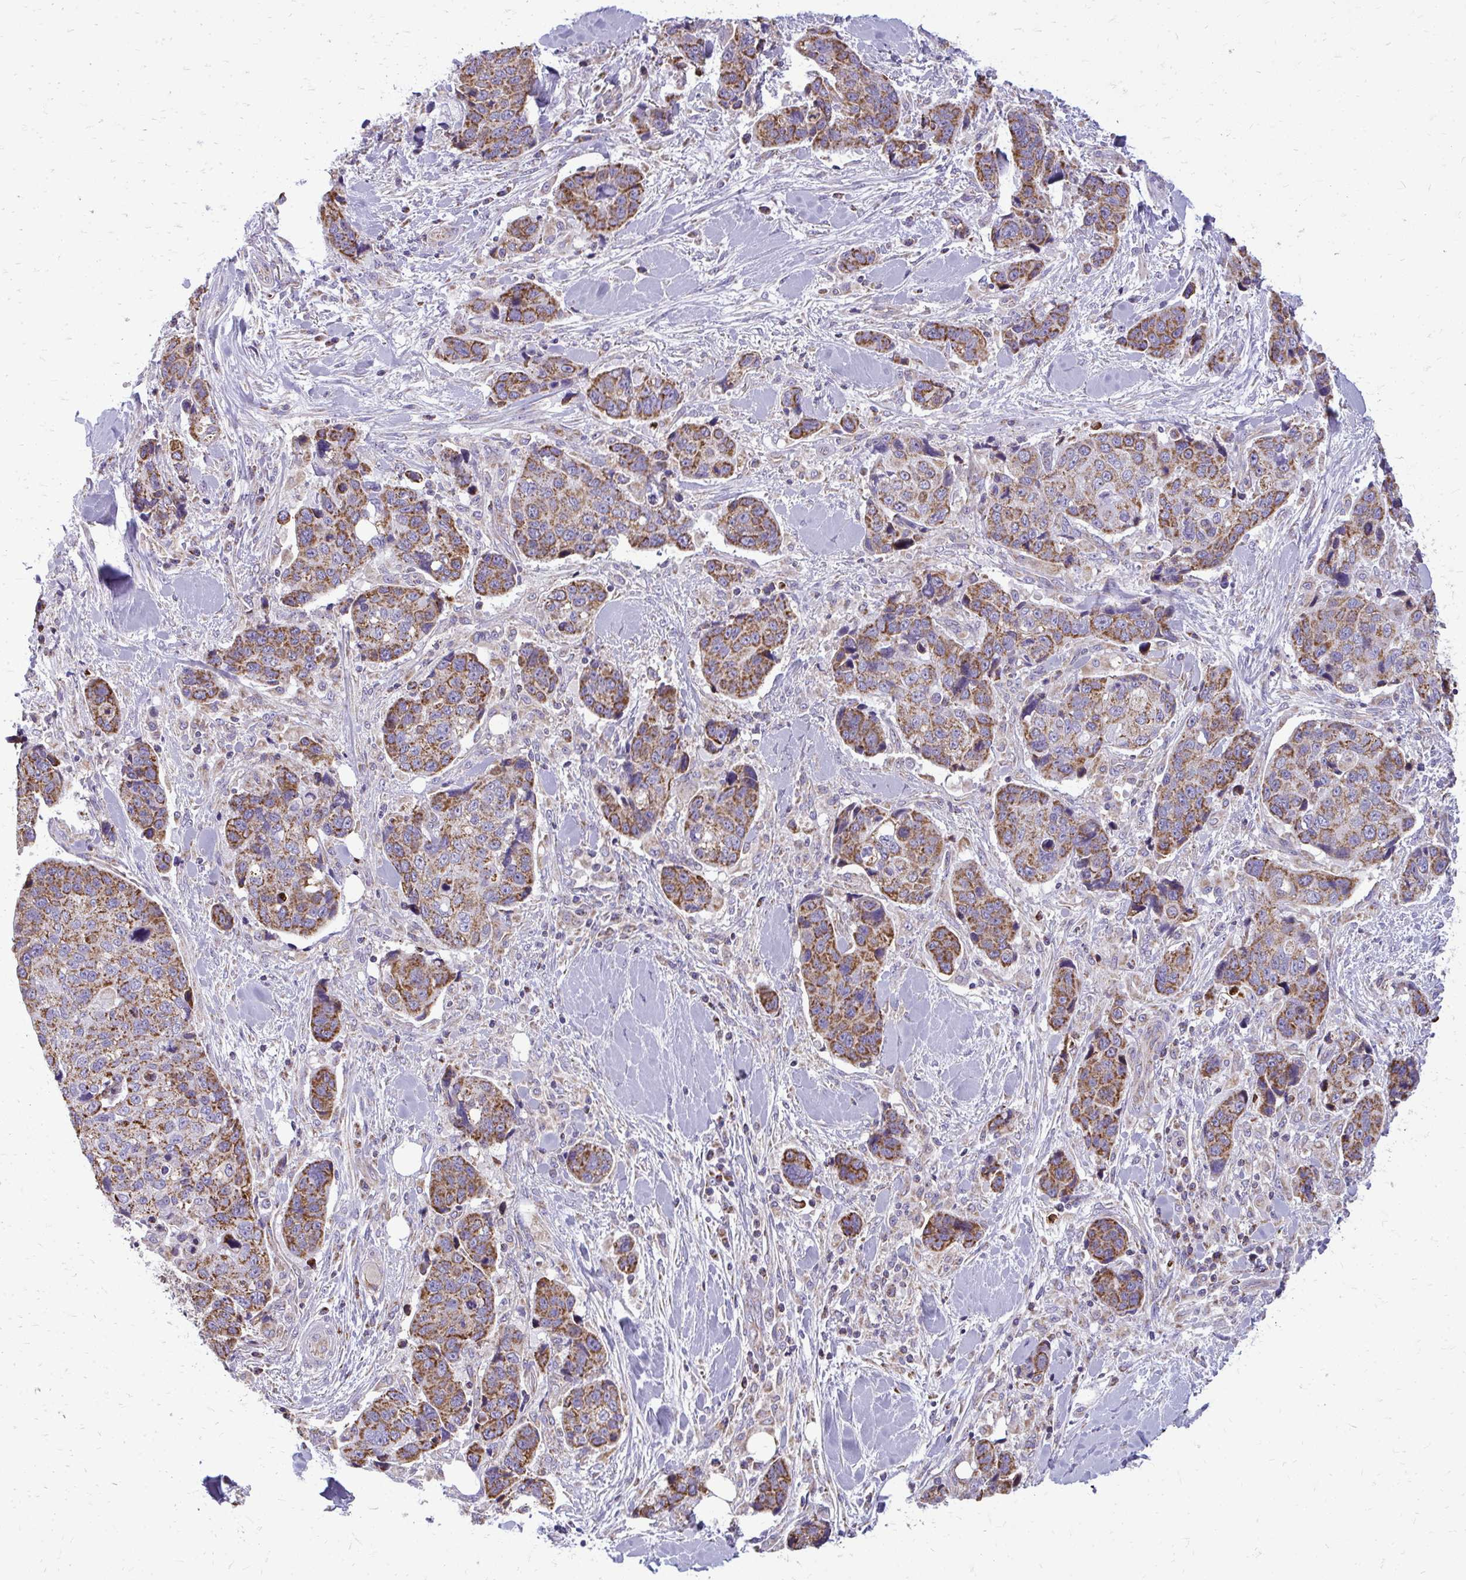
{"staining": {"intensity": "strong", "quantity": ">75%", "location": "cytoplasmic/membranous"}, "tissue": "lung cancer", "cell_type": "Tumor cells", "image_type": "cancer", "snomed": [{"axis": "morphology", "description": "Squamous cell carcinoma, NOS"}, {"axis": "topography", "description": "Lymph node"}, {"axis": "topography", "description": "Lung"}], "caption": "Strong cytoplasmic/membranous protein expression is appreciated in approximately >75% of tumor cells in lung cancer (squamous cell carcinoma).", "gene": "IFIT1", "patient": {"sex": "male", "age": 61}}